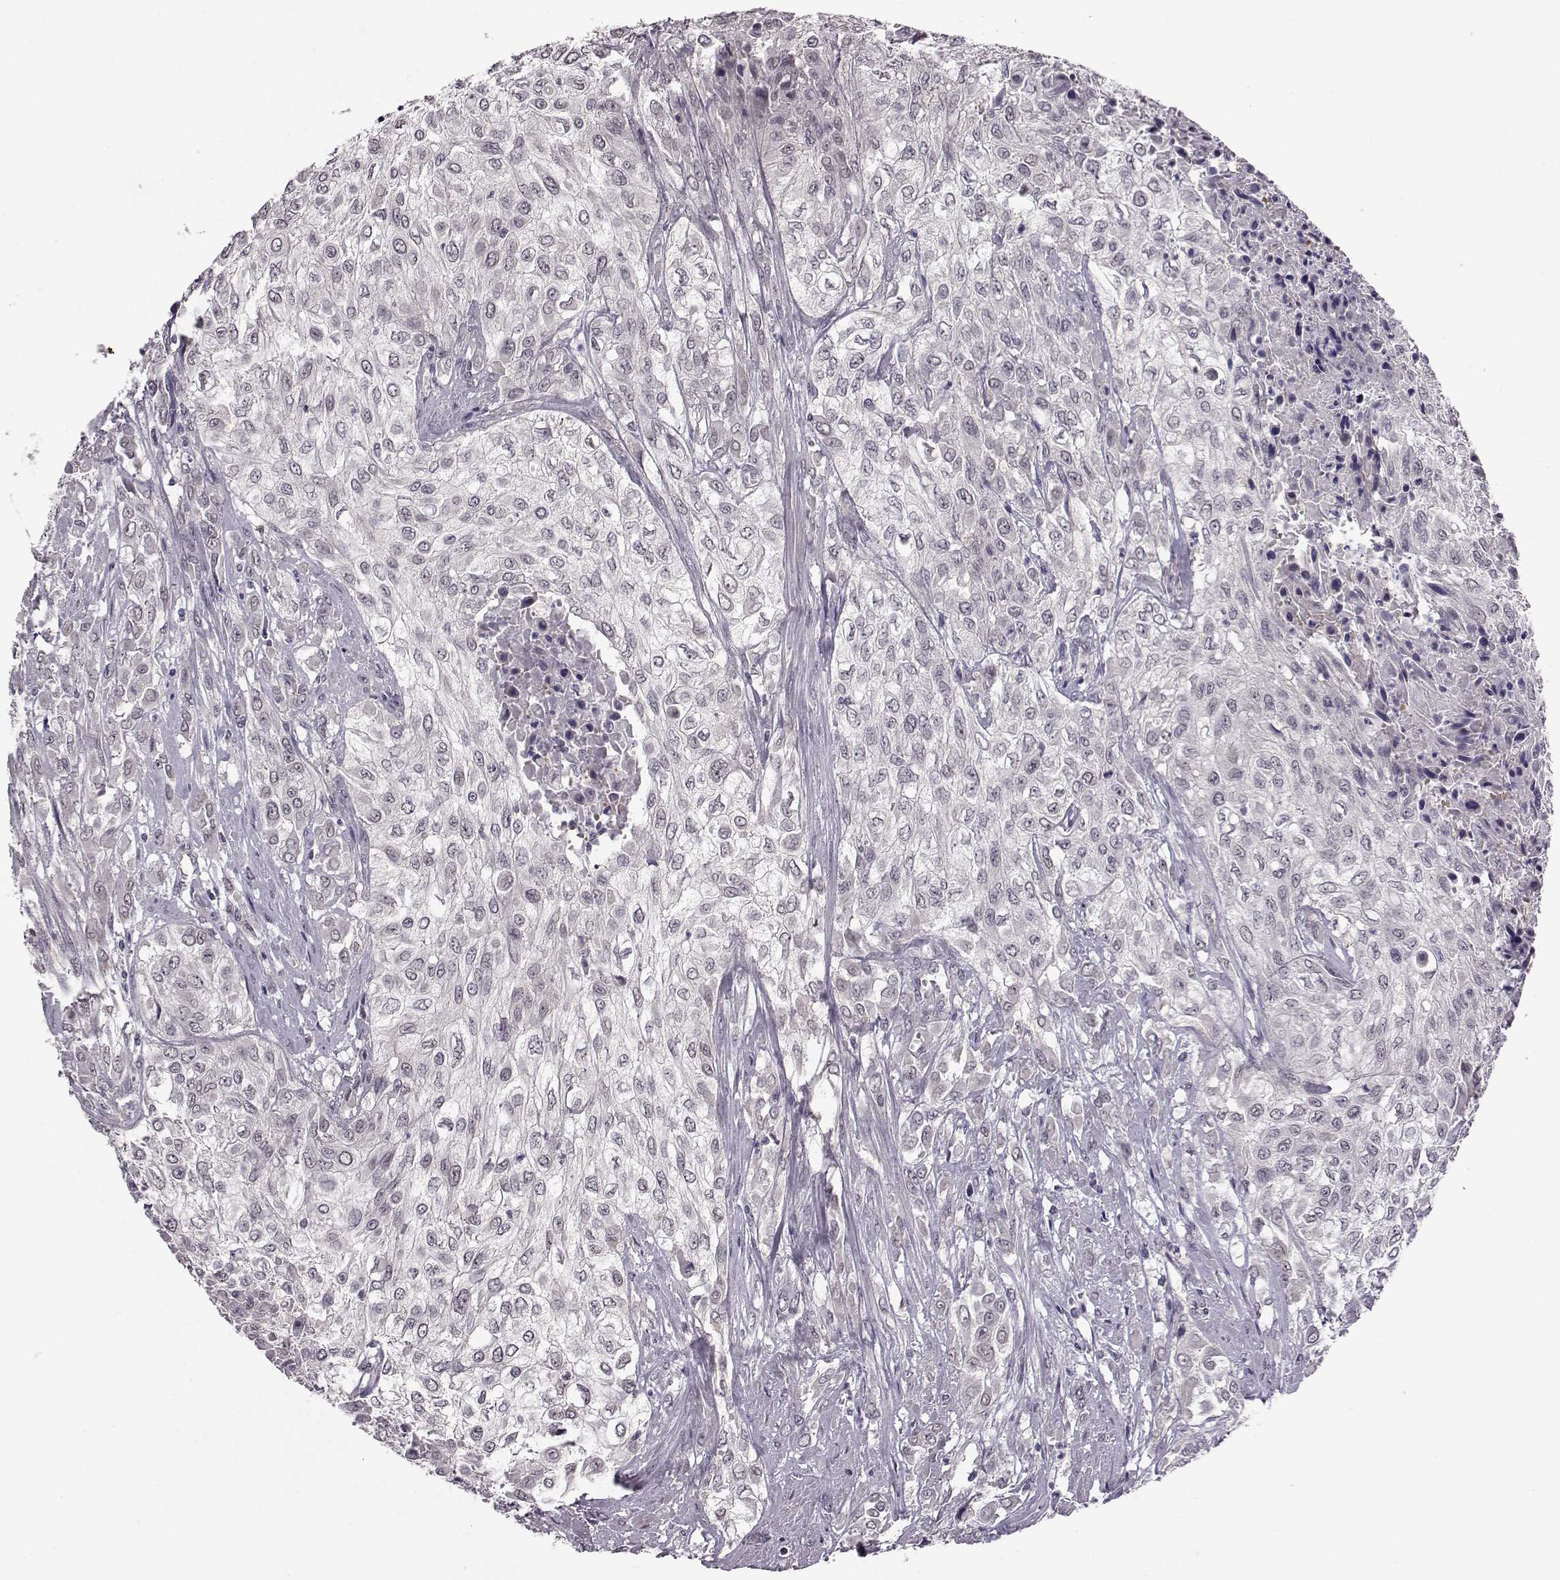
{"staining": {"intensity": "negative", "quantity": "none", "location": "none"}, "tissue": "urothelial cancer", "cell_type": "Tumor cells", "image_type": "cancer", "snomed": [{"axis": "morphology", "description": "Urothelial carcinoma, High grade"}, {"axis": "topography", "description": "Urinary bladder"}], "caption": "The histopathology image displays no staining of tumor cells in urothelial cancer.", "gene": "C10orf62", "patient": {"sex": "male", "age": 57}}